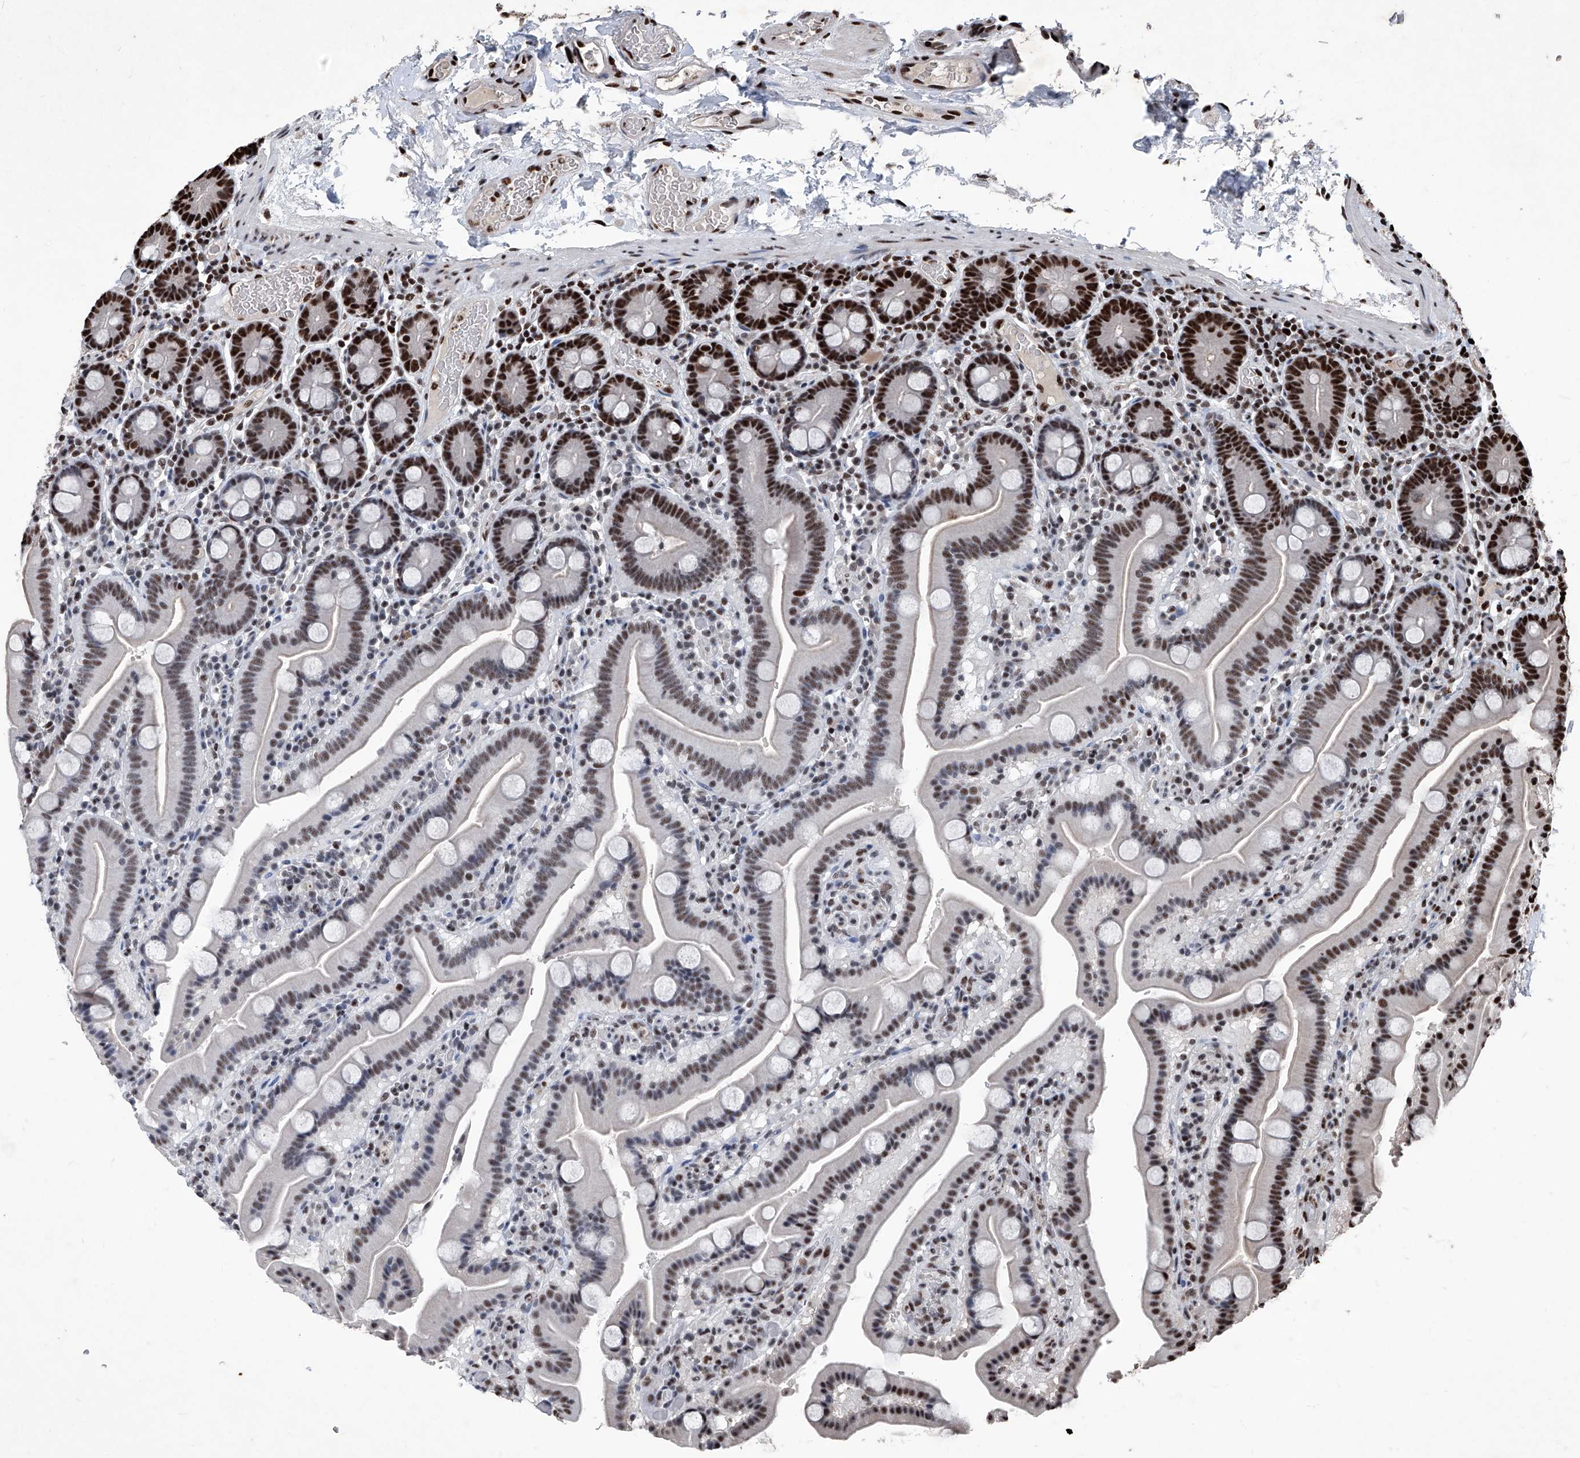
{"staining": {"intensity": "strong", "quantity": ">75%", "location": "nuclear"}, "tissue": "duodenum", "cell_type": "Glandular cells", "image_type": "normal", "snomed": [{"axis": "morphology", "description": "Normal tissue, NOS"}, {"axis": "topography", "description": "Duodenum"}], "caption": "A photomicrograph showing strong nuclear positivity in approximately >75% of glandular cells in unremarkable duodenum, as visualized by brown immunohistochemical staining.", "gene": "DDX39B", "patient": {"sex": "male", "age": 55}}